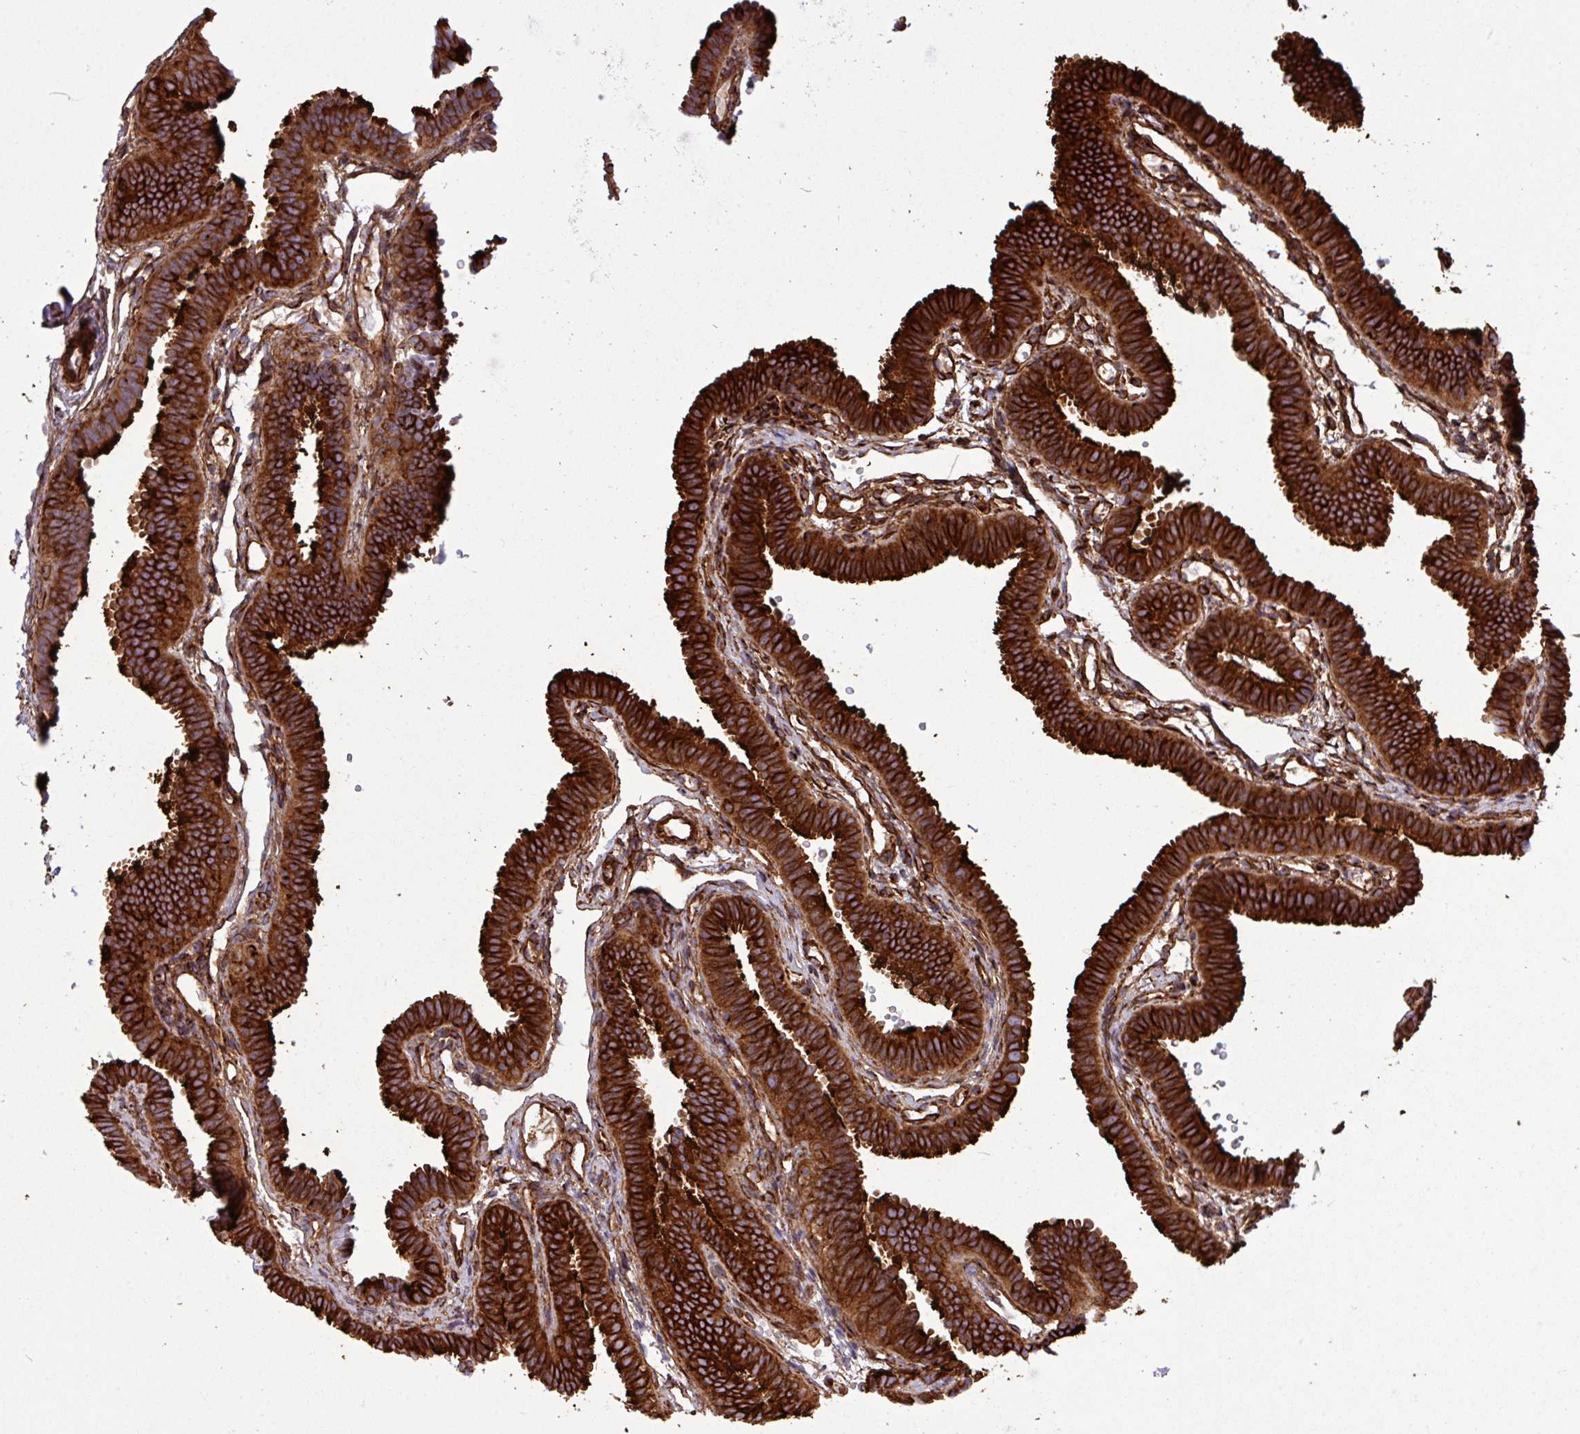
{"staining": {"intensity": "strong", "quantity": ">75%", "location": "cytoplasmic/membranous"}, "tissue": "fallopian tube", "cell_type": "Glandular cells", "image_type": "normal", "snomed": [{"axis": "morphology", "description": "Normal tissue, NOS"}, {"axis": "topography", "description": "Fallopian tube"}], "caption": "Immunohistochemical staining of benign fallopian tube shows strong cytoplasmic/membranous protein positivity in approximately >75% of glandular cells. (Brightfield microscopy of DAB IHC at high magnification).", "gene": "ZNF300", "patient": {"sex": "female", "age": 37}}